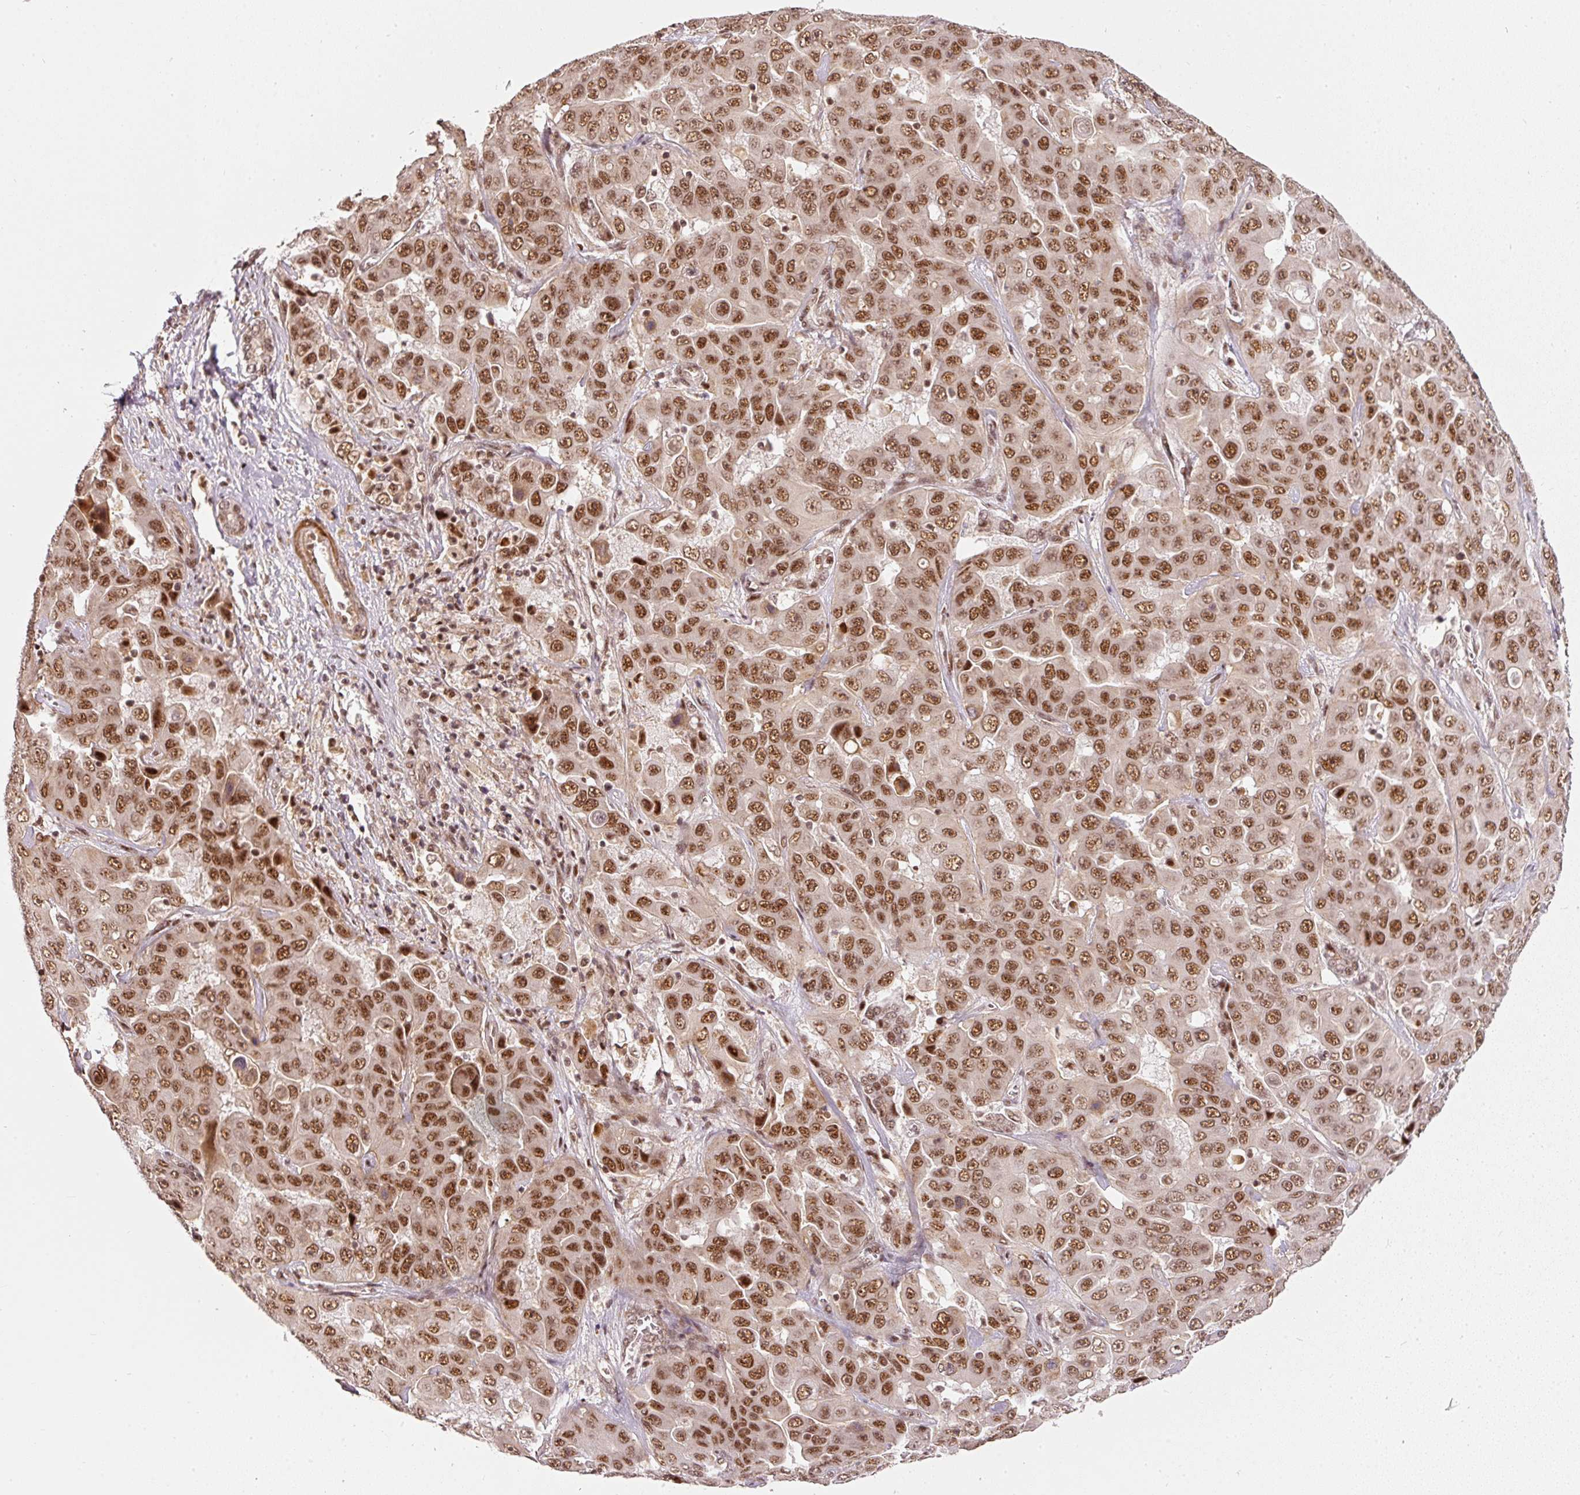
{"staining": {"intensity": "moderate", "quantity": ">75%", "location": "nuclear"}, "tissue": "liver cancer", "cell_type": "Tumor cells", "image_type": "cancer", "snomed": [{"axis": "morphology", "description": "Cholangiocarcinoma"}, {"axis": "topography", "description": "Liver"}], "caption": "This is a photomicrograph of immunohistochemistry staining of cholangiocarcinoma (liver), which shows moderate positivity in the nuclear of tumor cells.", "gene": "THOC6", "patient": {"sex": "female", "age": 52}}